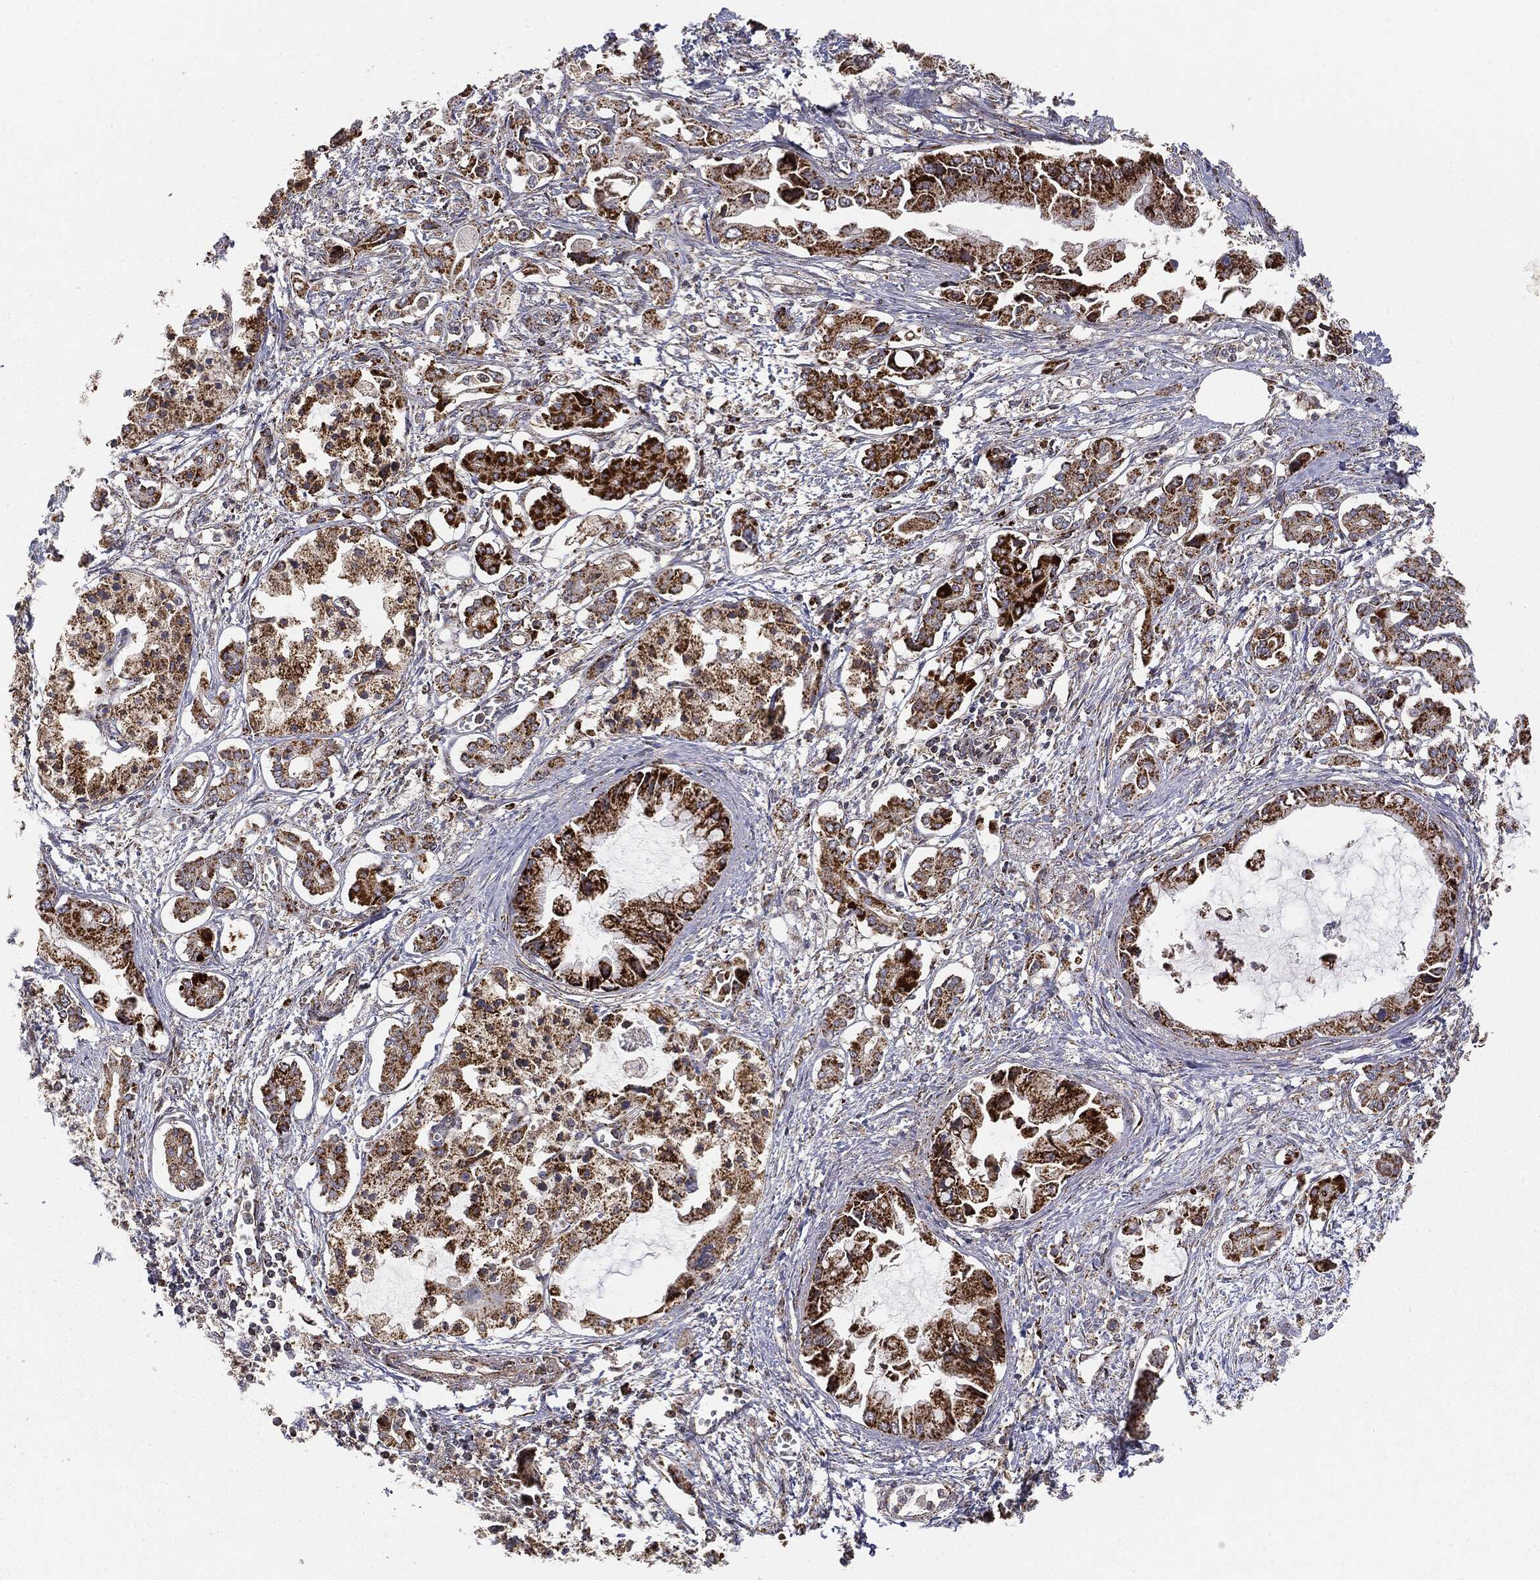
{"staining": {"intensity": "strong", "quantity": ">75%", "location": "cytoplasmic/membranous"}, "tissue": "pancreatic cancer", "cell_type": "Tumor cells", "image_type": "cancer", "snomed": [{"axis": "morphology", "description": "Adenocarcinoma, NOS"}, {"axis": "topography", "description": "Pancreas"}], "caption": "Pancreatic cancer (adenocarcinoma) stained with immunohistochemistry (IHC) reveals strong cytoplasmic/membranous expression in about >75% of tumor cells.", "gene": "MTOR", "patient": {"sex": "male", "age": 84}}